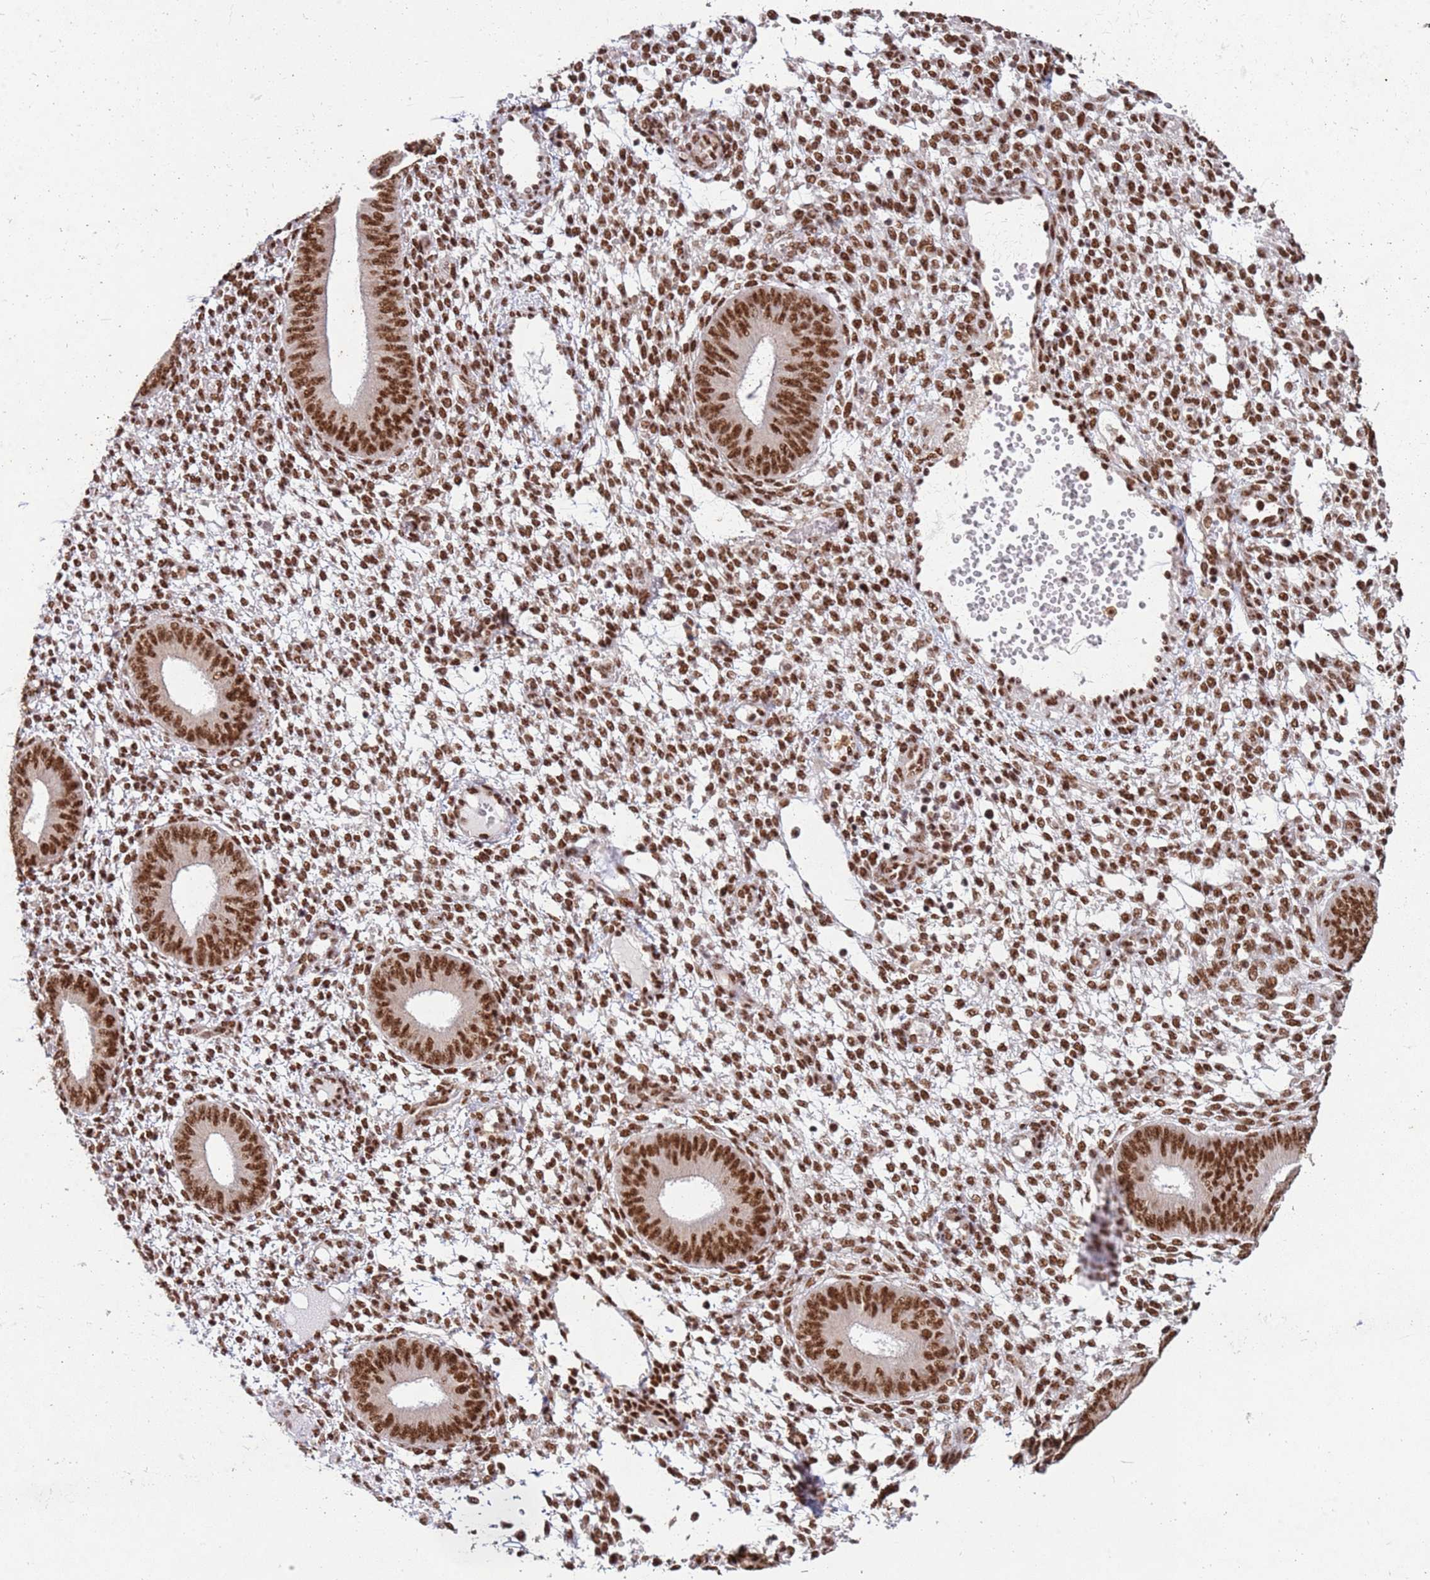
{"staining": {"intensity": "strong", "quantity": ">75%", "location": "nuclear"}, "tissue": "endometrium", "cell_type": "Cells in endometrial stroma", "image_type": "normal", "snomed": [{"axis": "morphology", "description": "Normal tissue, NOS"}, {"axis": "topography", "description": "Endometrium"}], "caption": "A photomicrograph showing strong nuclear staining in about >75% of cells in endometrial stroma in unremarkable endometrium, as visualized by brown immunohistochemical staining.", "gene": "ESF1", "patient": {"sex": "female", "age": 49}}